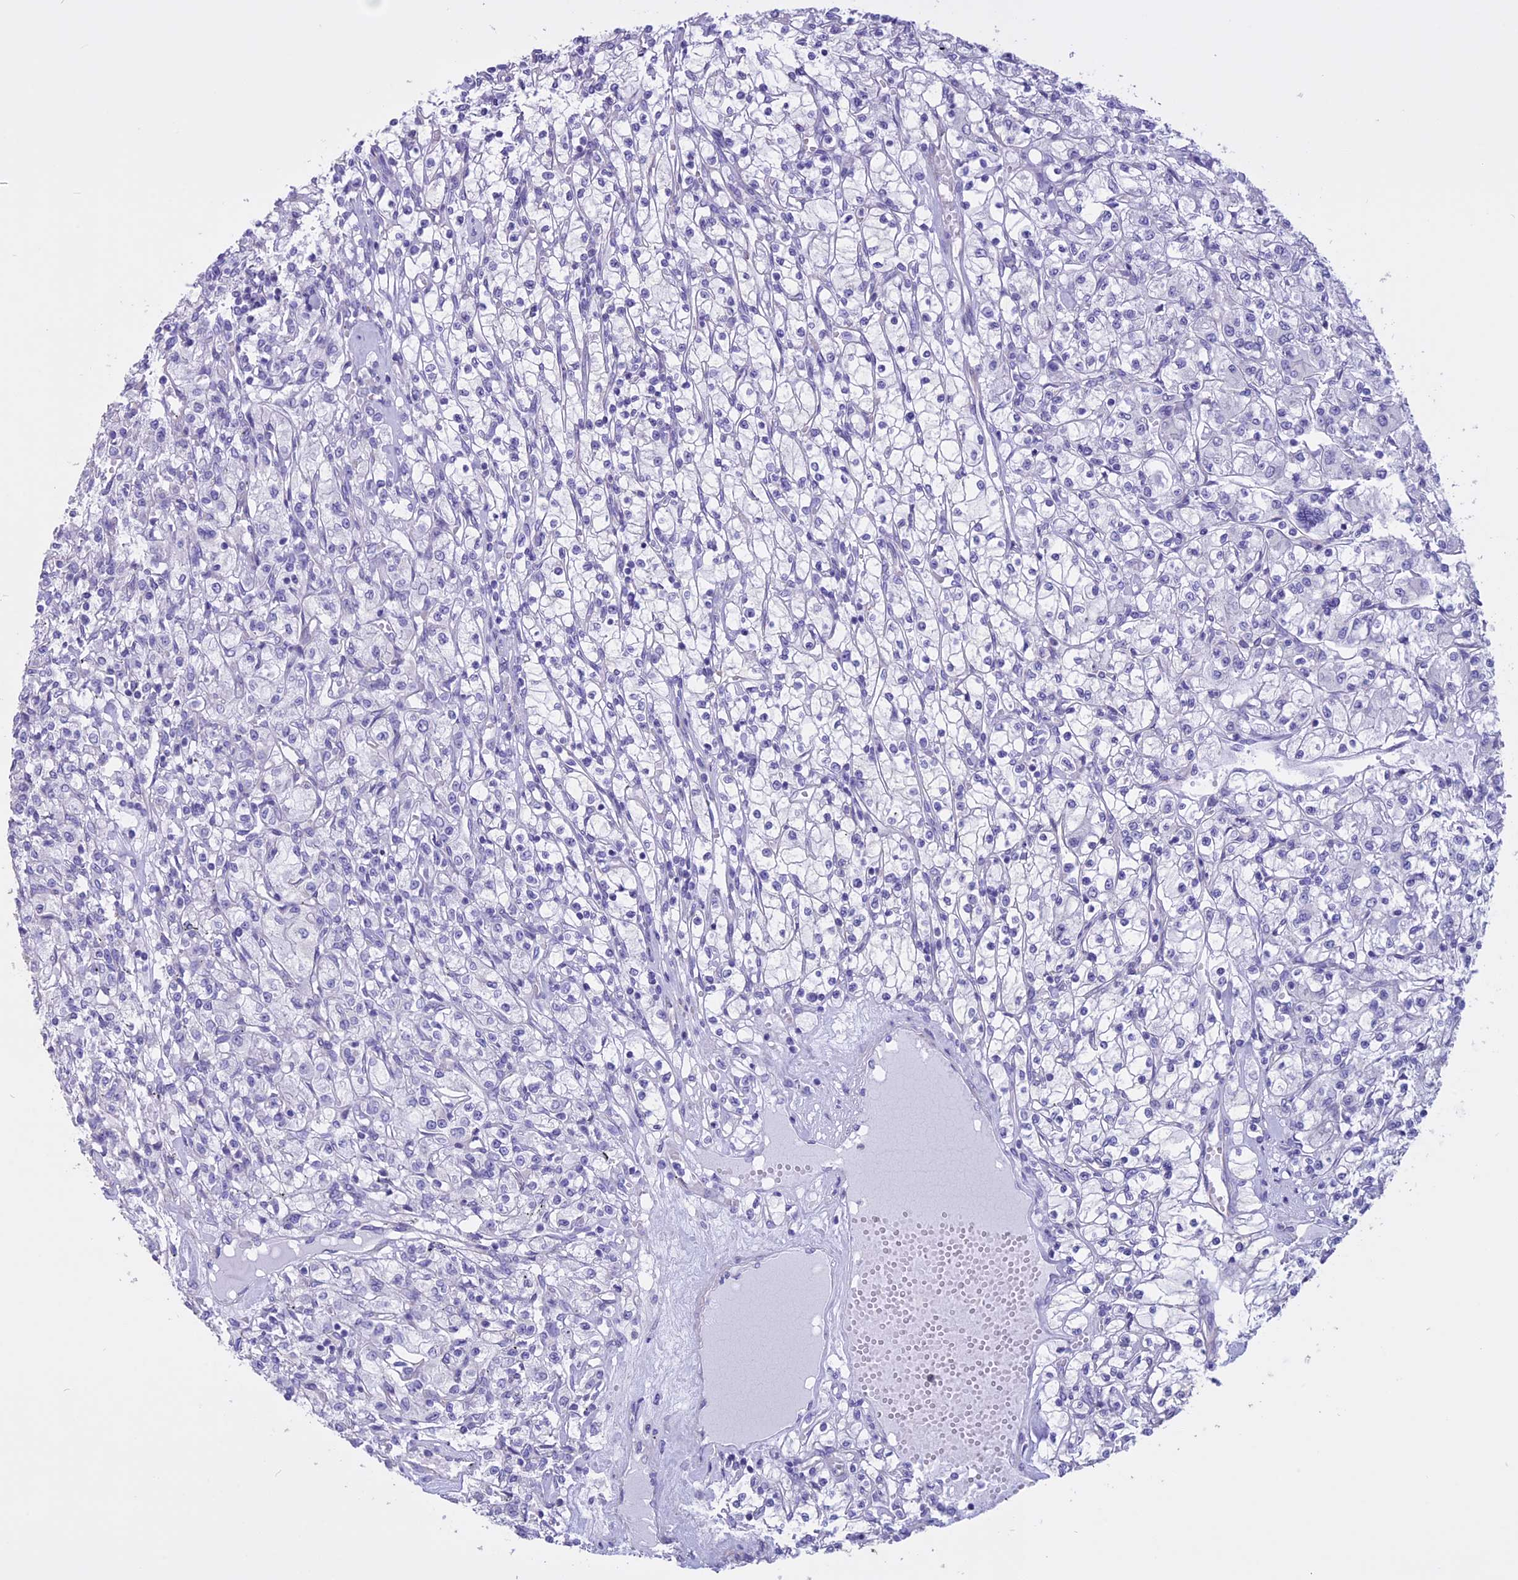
{"staining": {"intensity": "negative", "quantity": "none", "location": "none"}, "tissue": "renal cancer", "cell_type": "Tumor cells", "image_type": "cancer", "snomed": [{"axis": "morphology", "description": "Adenocarcinoma, NOS"}, {"axis": "topography", "description": "Kidney"}], "caption": "Protein analysis of adenocarcinoma (renal) reveals no significant positivity in tumor cells.", "gene": "CCDC148", "patient": {"sex": "female", "age": 59}}